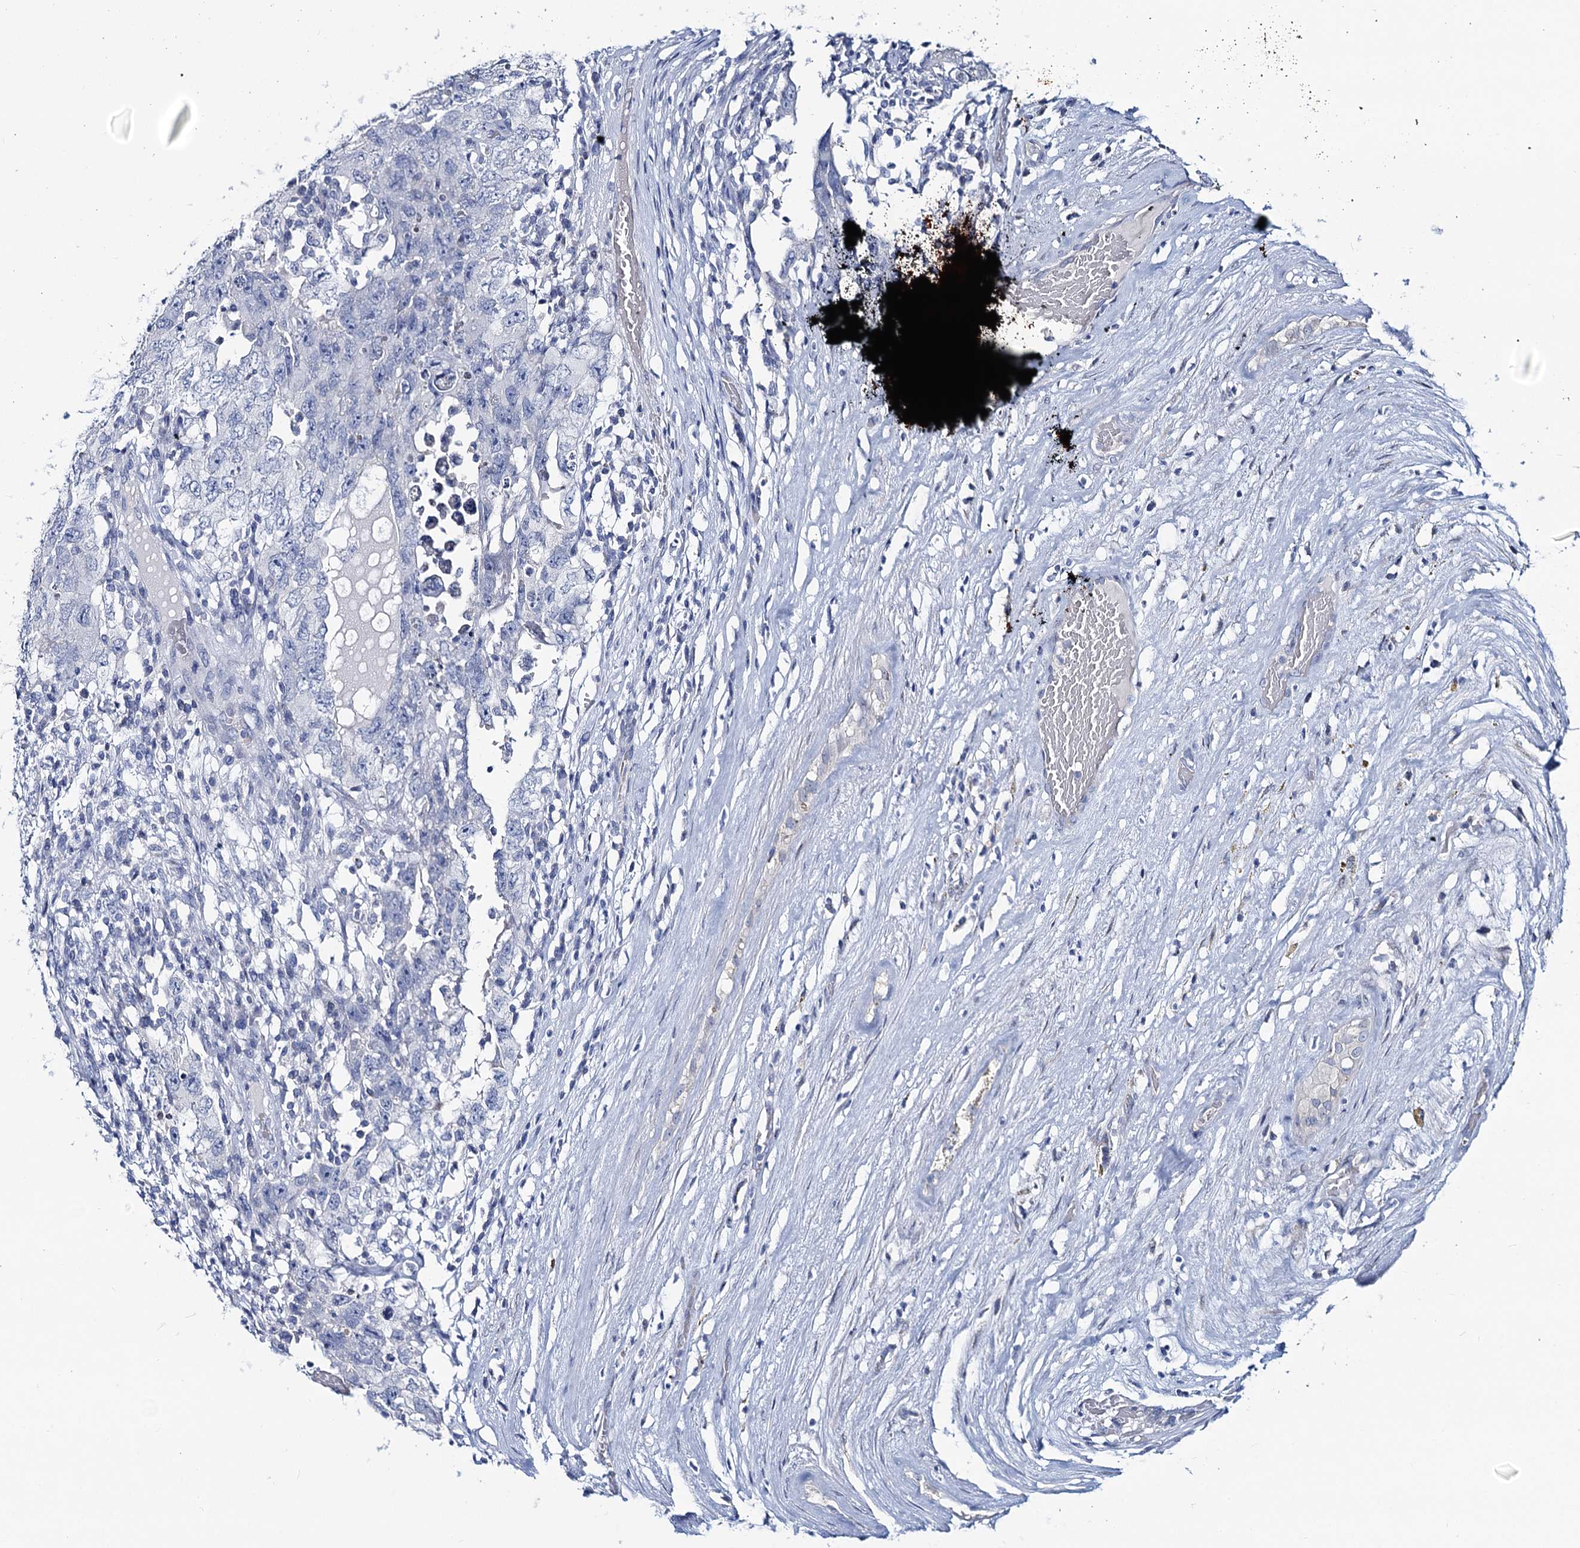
{"staining": {"intensity": "negative", "quantity": "none", "location": "none"}, "tissue": "testis cancer", "cell_type": "Tumor cells", "image_type": "cancer", "snomed": [{"axis": "morphology", "description": "Carcinoma, Embryonal, NOS"}, {"axis": "topography", "description": "Testis"}], "caption": "Histopathology image shows no significant protein positivity in tumor cells of testis cancer.", "gene": "TOX3", "patient": {"sex": "male", "age": 26}}